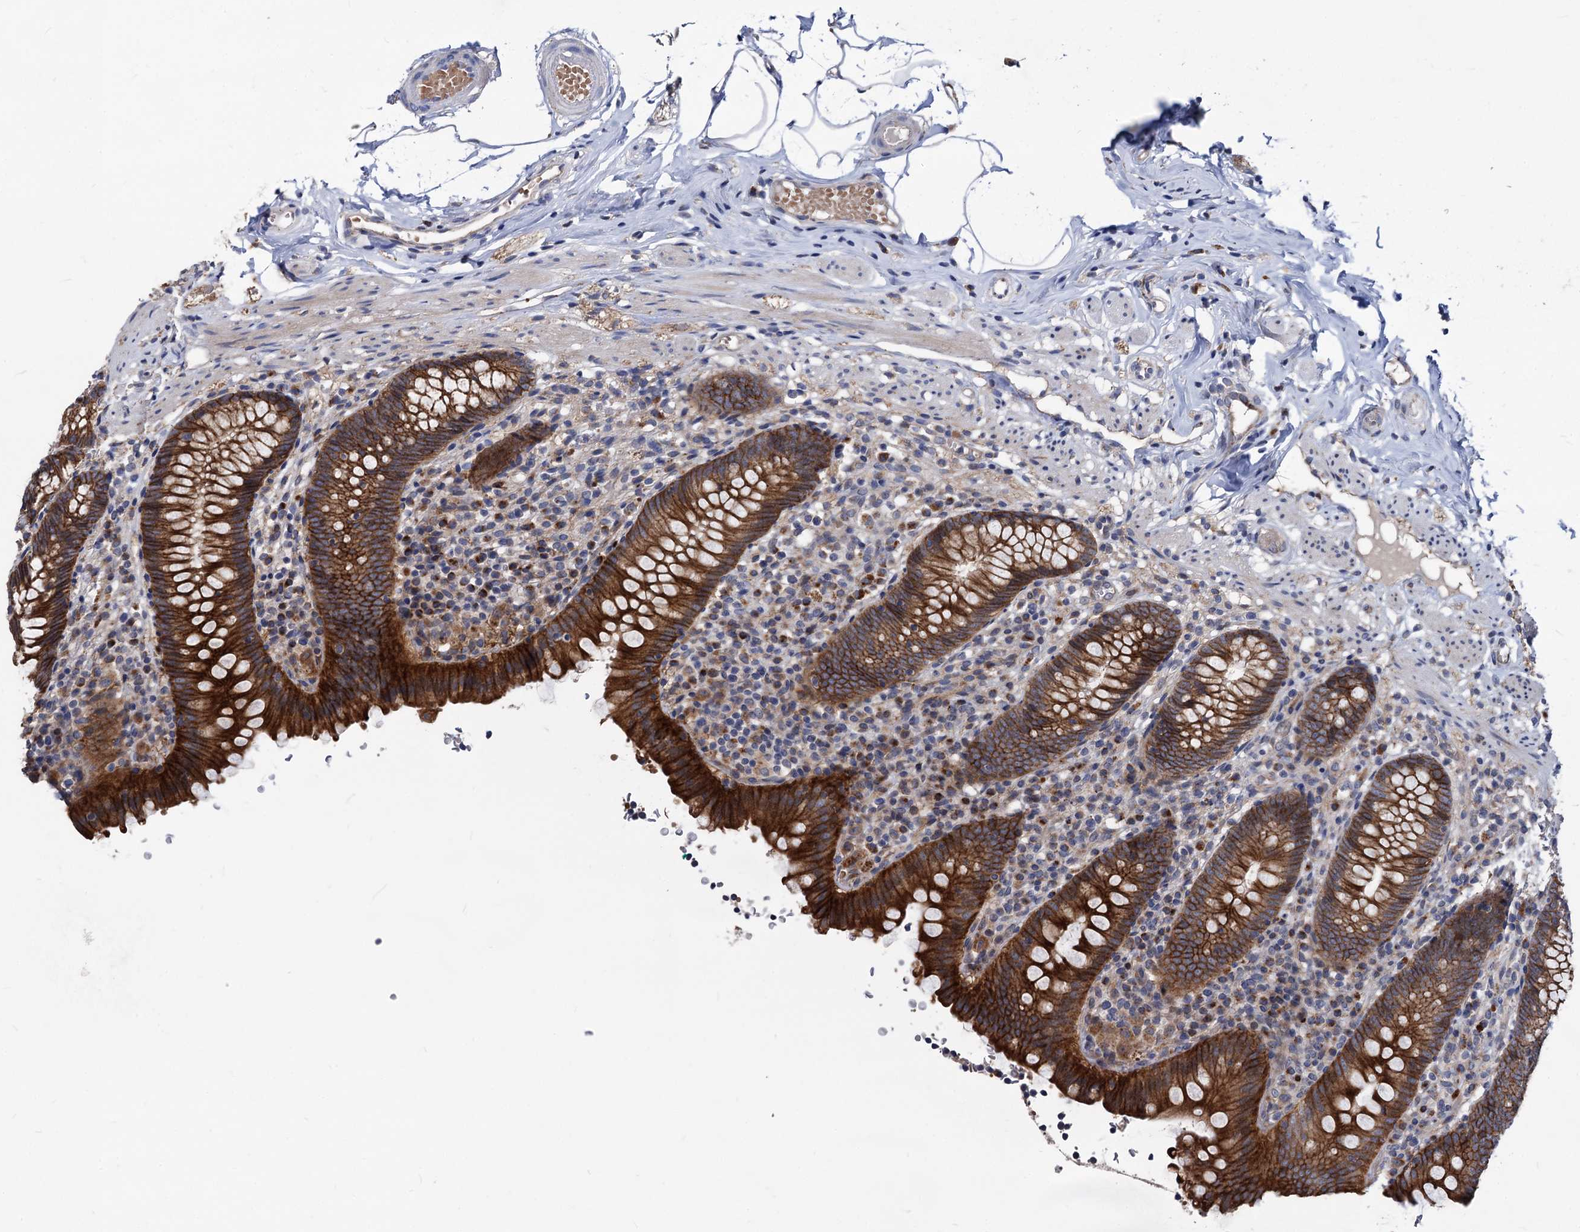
{"staining": {"intensity": "strong", "quantity": ">75%", "location": "cytoplasmic/membranous"}, "tissue": "appendix", "cell_type": "Glandular cells", "image_type": "normal", "snomed": [{"axis": "morphology", "description": "Normal tissue, NOS"}, {"axis": "topography", "description": "Appendix"}], "caption": "Brown immunohistochemical staining in normal appendix reveals strong cytoplasmic/membranous positivity in about >75% of glandular cells. (IHC, brightfield microscopy, high magnification).", "gene": "SMAGP", "patient": {"sex": "male", "age": 55}}